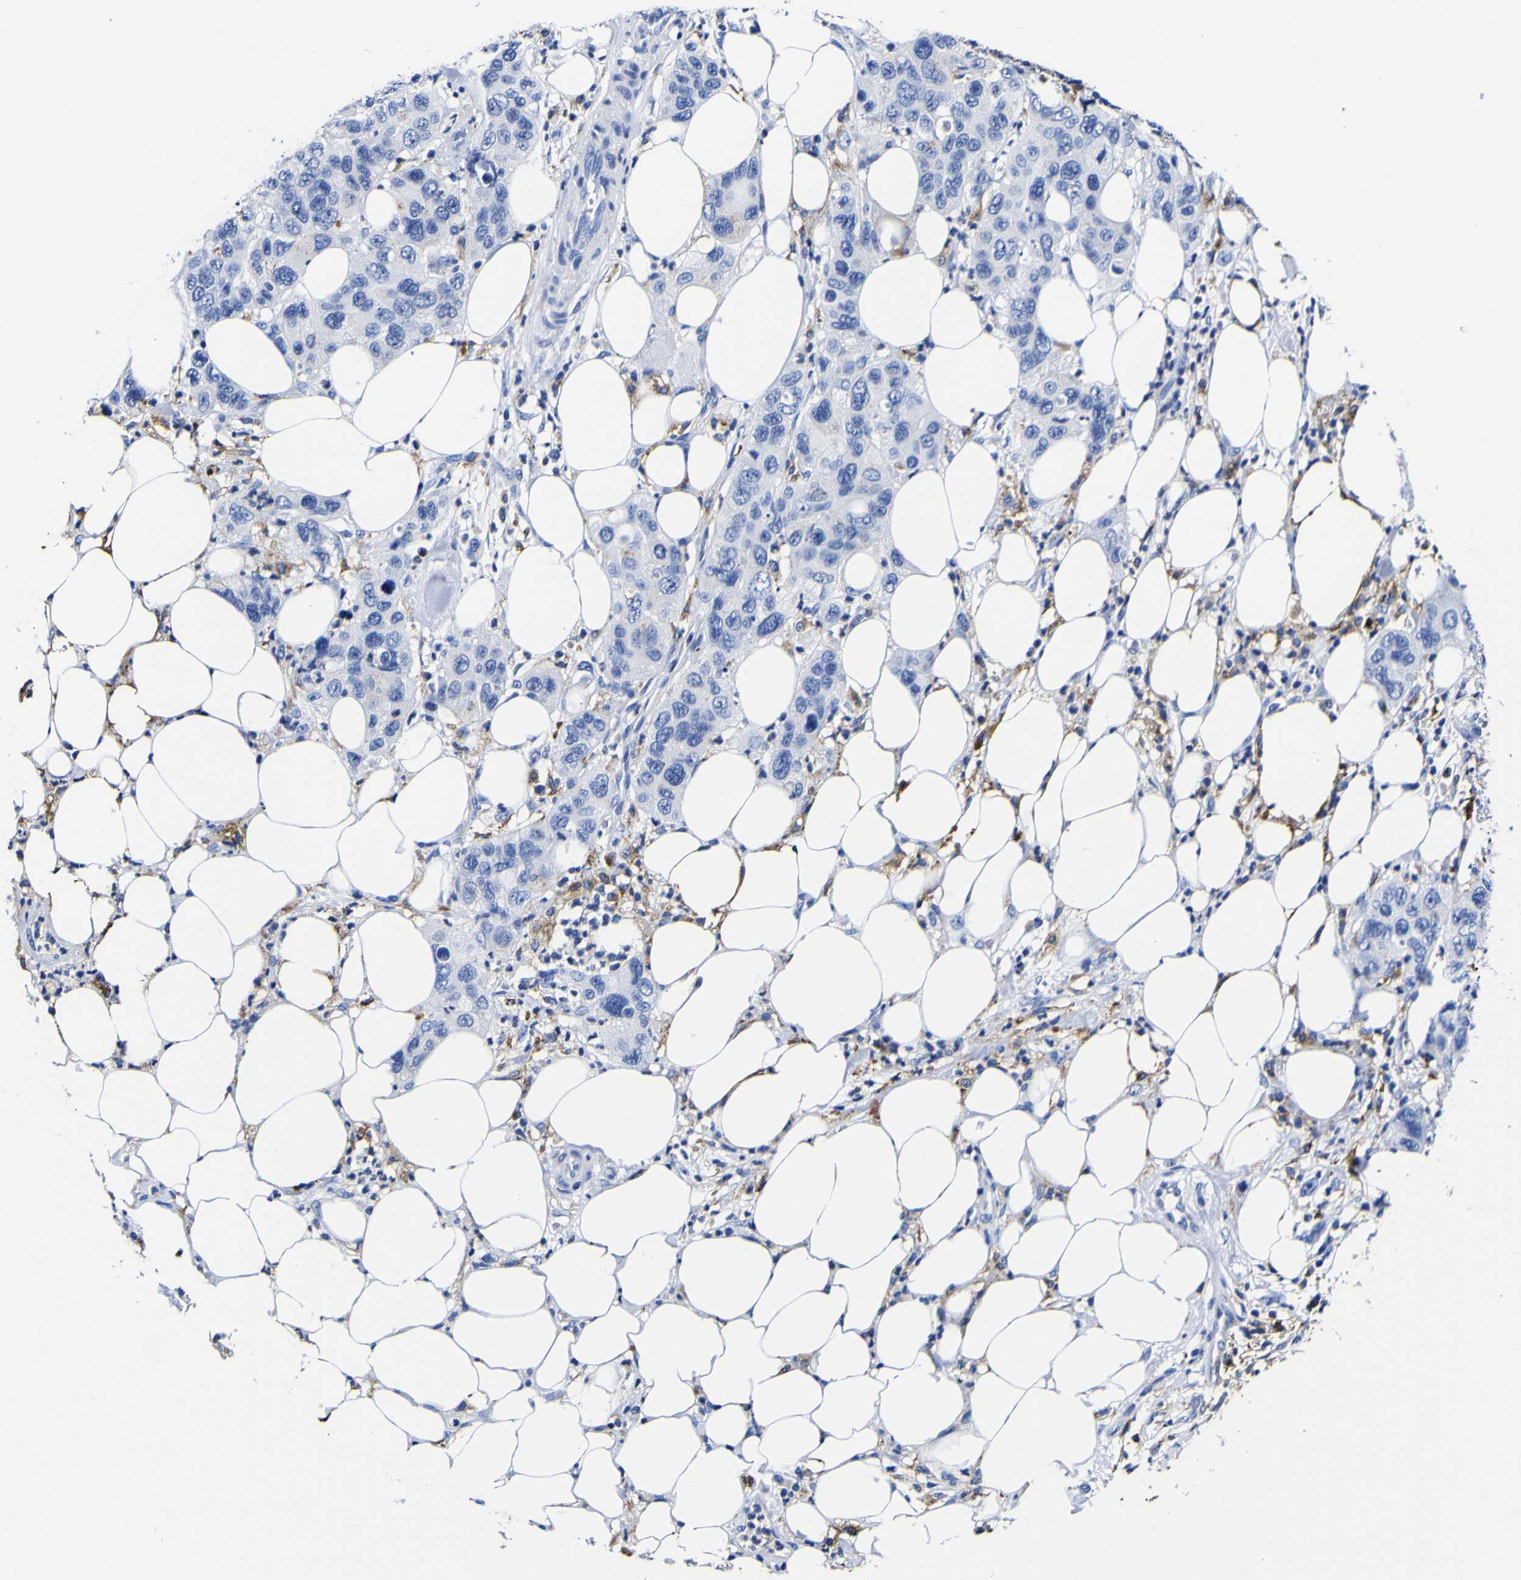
{"staining": {"intensity": "negative", "quantity": "none", "location": "none"}, "tissue": "pancreatic cancer", "cell_type": "Tumor cells", "image_type": "cancer", "snomed": [{"axis": "morphology", "description": "Adenocarcinoma, NOS"}, {"axis": "topography", "description": "Pancreas"}], "caption": "This histopathology image is of adenocarcinoma (pancreatic) stained with immunohistochemistry (IHC) to label a protein in brown with the nuclei are counter-stained blue. There is no expression in tumor cells.", "gene": "HLA-DQA1", "patient": {"sex": "female", "age": 71}}